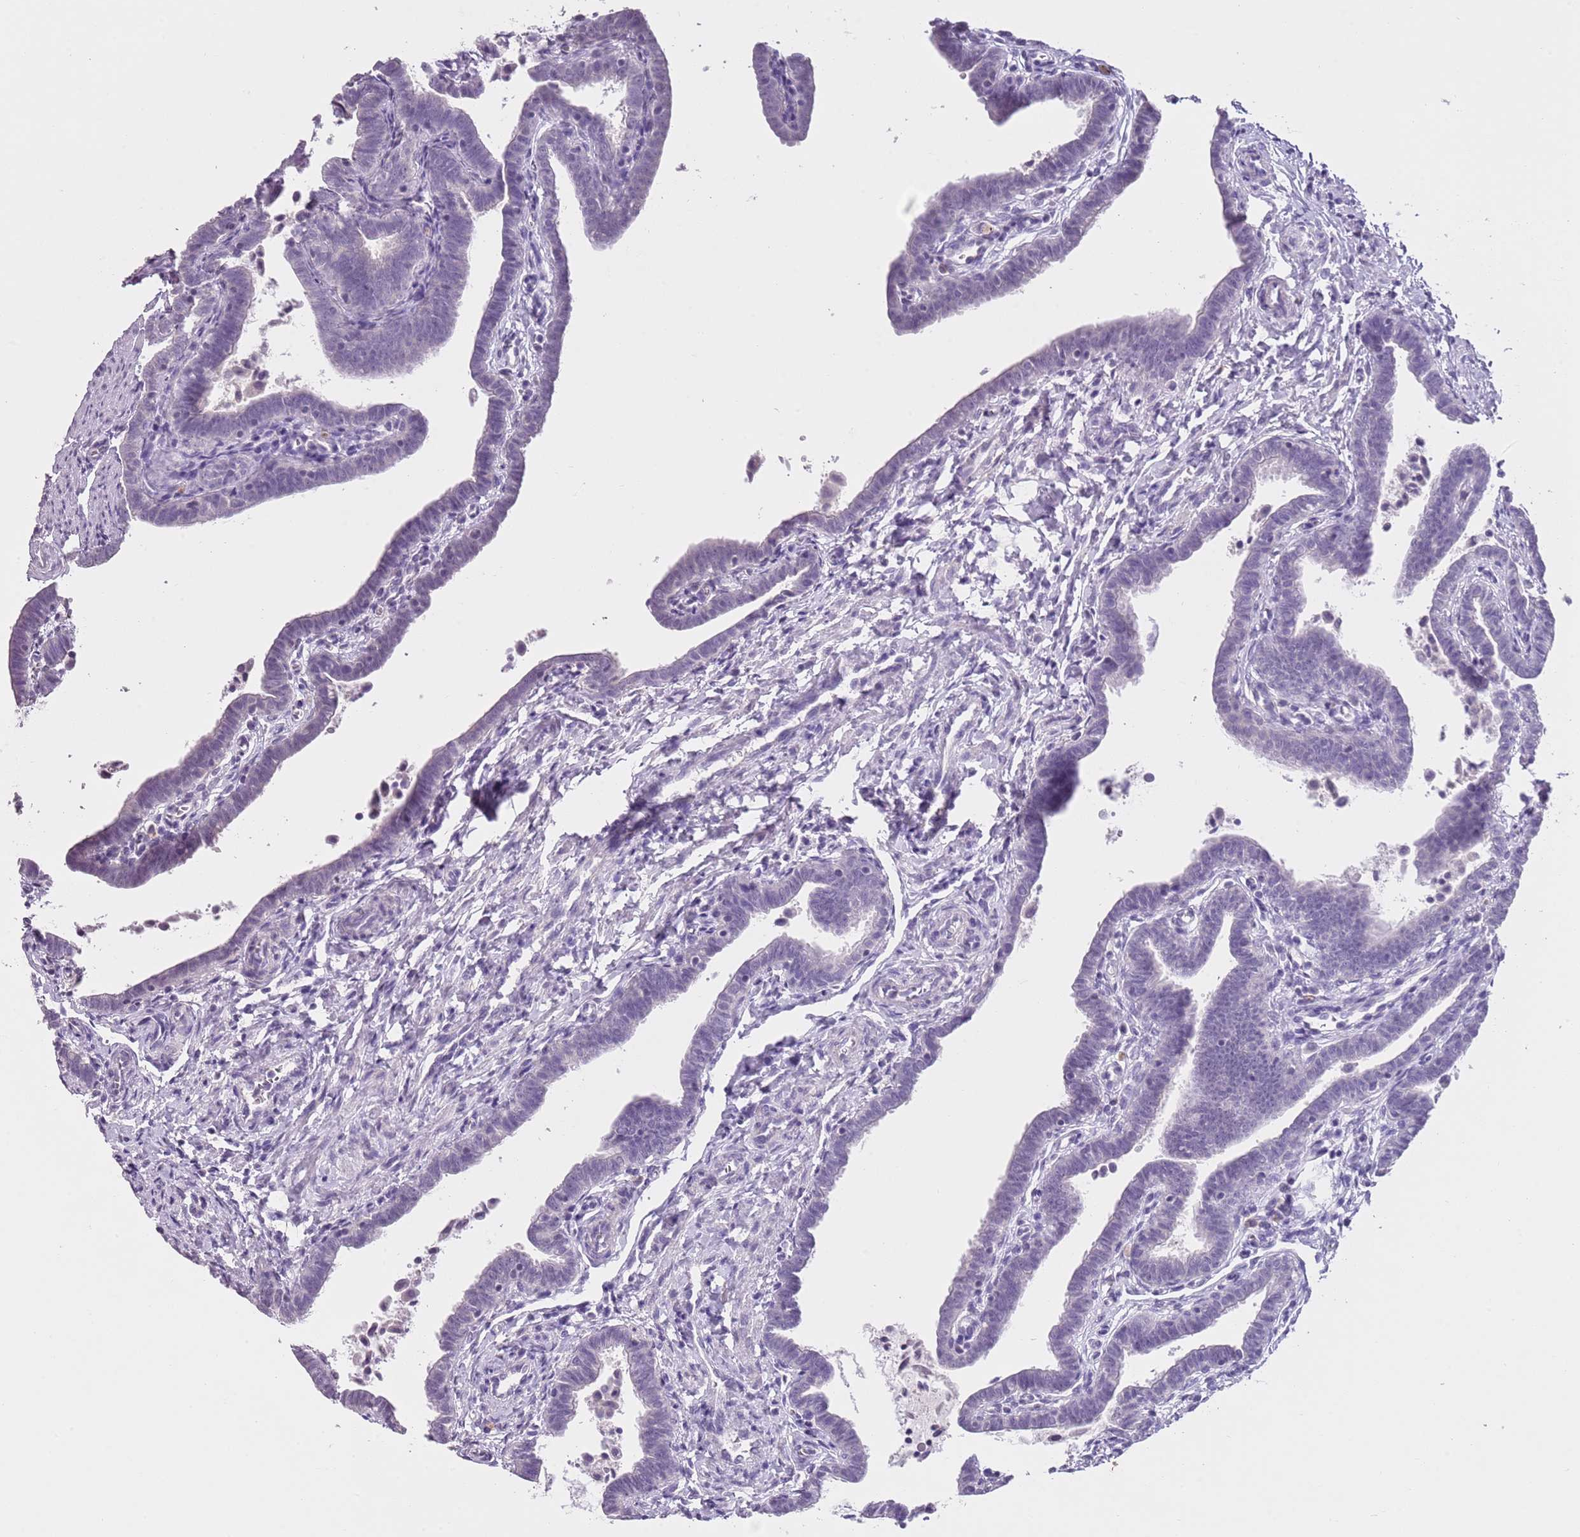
{"staining": {"intensity": "negative", "quantity": "none", "location": "none"}, "tissue": "fallopian tube", "cell_type": "Glandular cells", "image_type": "normal", "snomed": [{"axis": "morphology", "description": "Normal tissue, NOS"}, {"axis": "topography", "description": "Fallopian tube"}], "caption": "DAB (3,3'-diaminobenzidine) immunohistochemical staining of normal human fallopian tube reveals no significant staining in glandular cells.", "gene": "SLC35E3", "patient": {"sex": "female", "age": 36}}